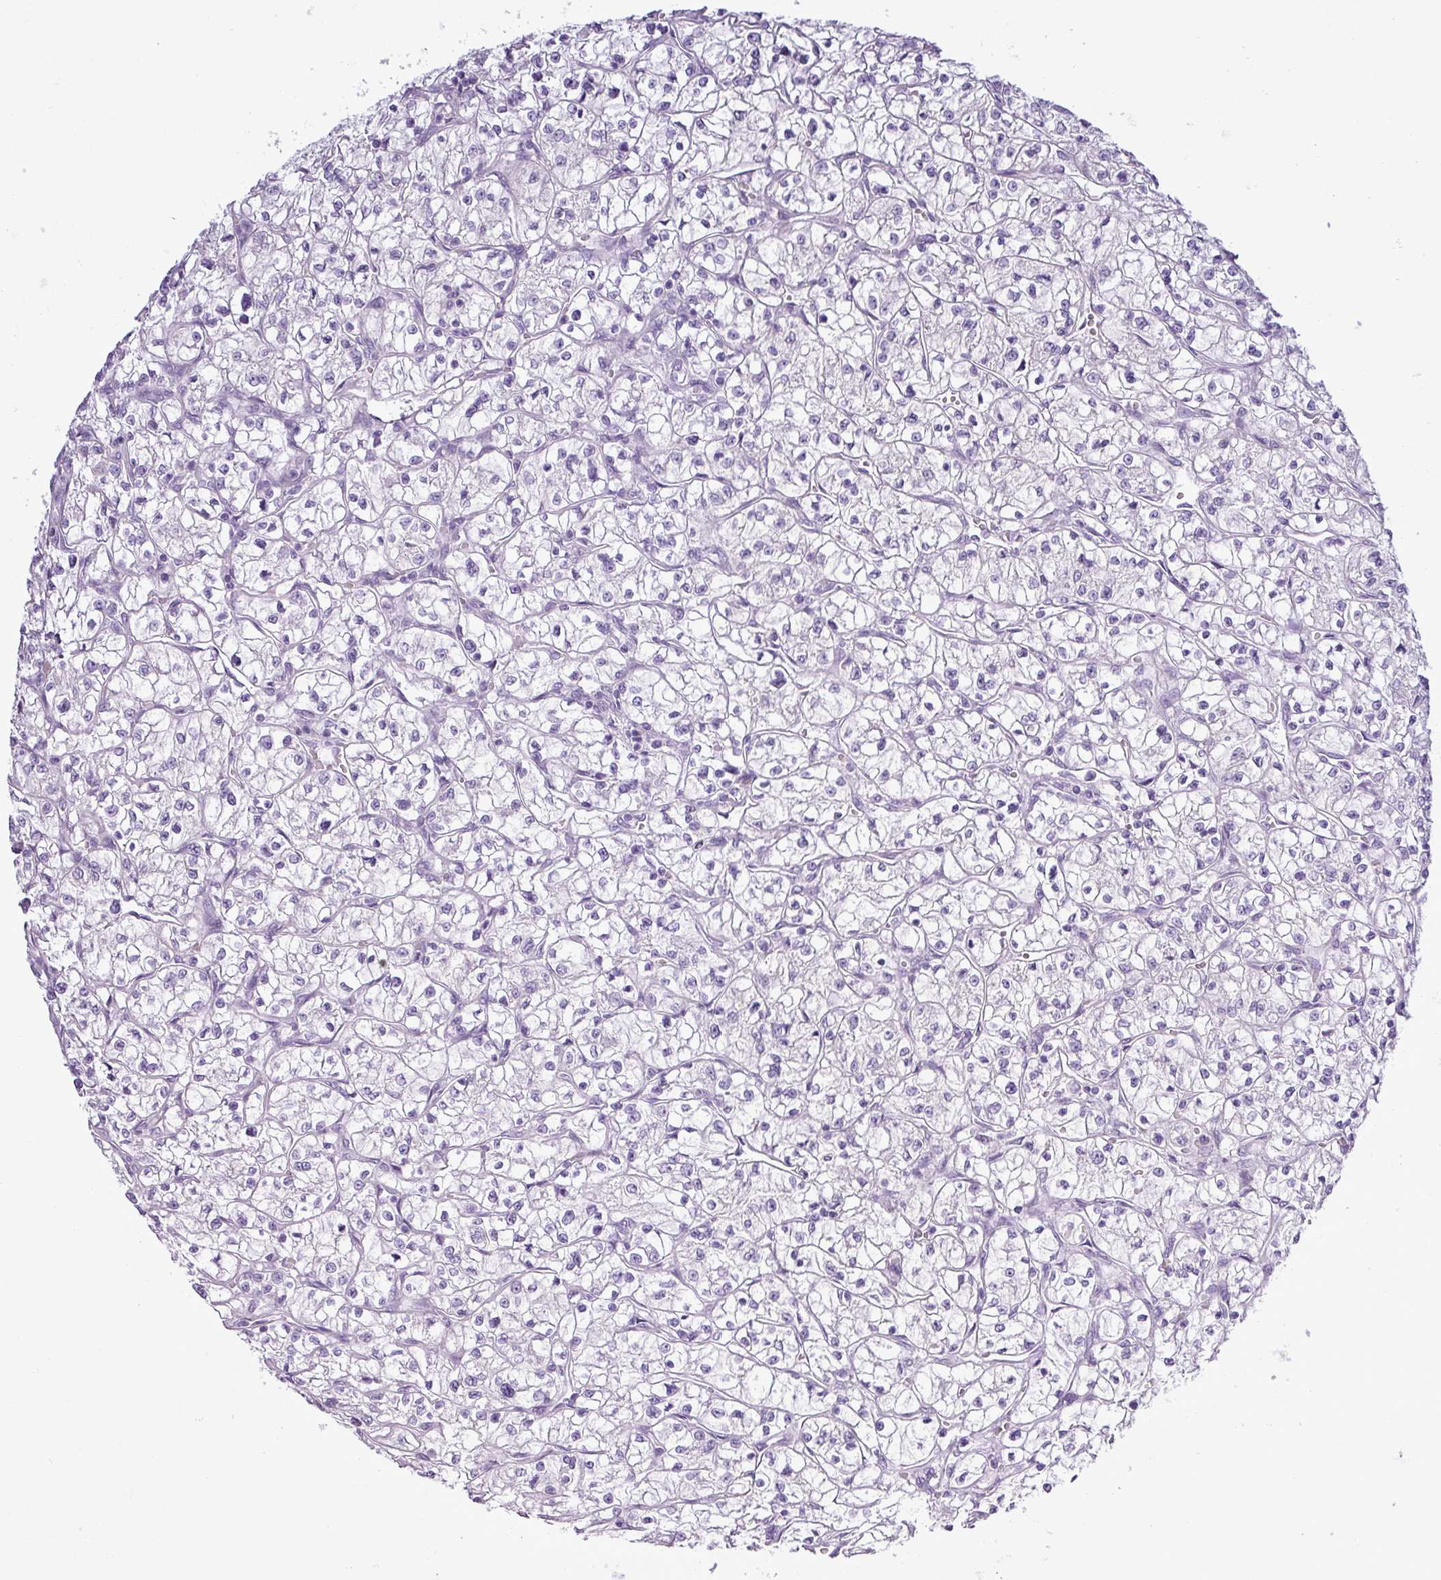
{"staining": {"intensity": "negative", "quantity": "none", "location": "none"}, "tissue": "renal cancer", "cell_type": "Tumor cells", "image_type": "cancer", "snomed": [{"axis": "morphology", "description": "Adenocarcinoma, NOS"}, {"axis": "topography", "description": "Kidney"}], "caption": "Immunohistochemical staining of human renal cancer displays no significant staining in tumor cells. (DAB (3,3'-diaminobenzidine) immunohistochemistry (IHC), high magnification).", "gene": "ALDH3A1", "patient": {"sex": "female", "age": 64}}